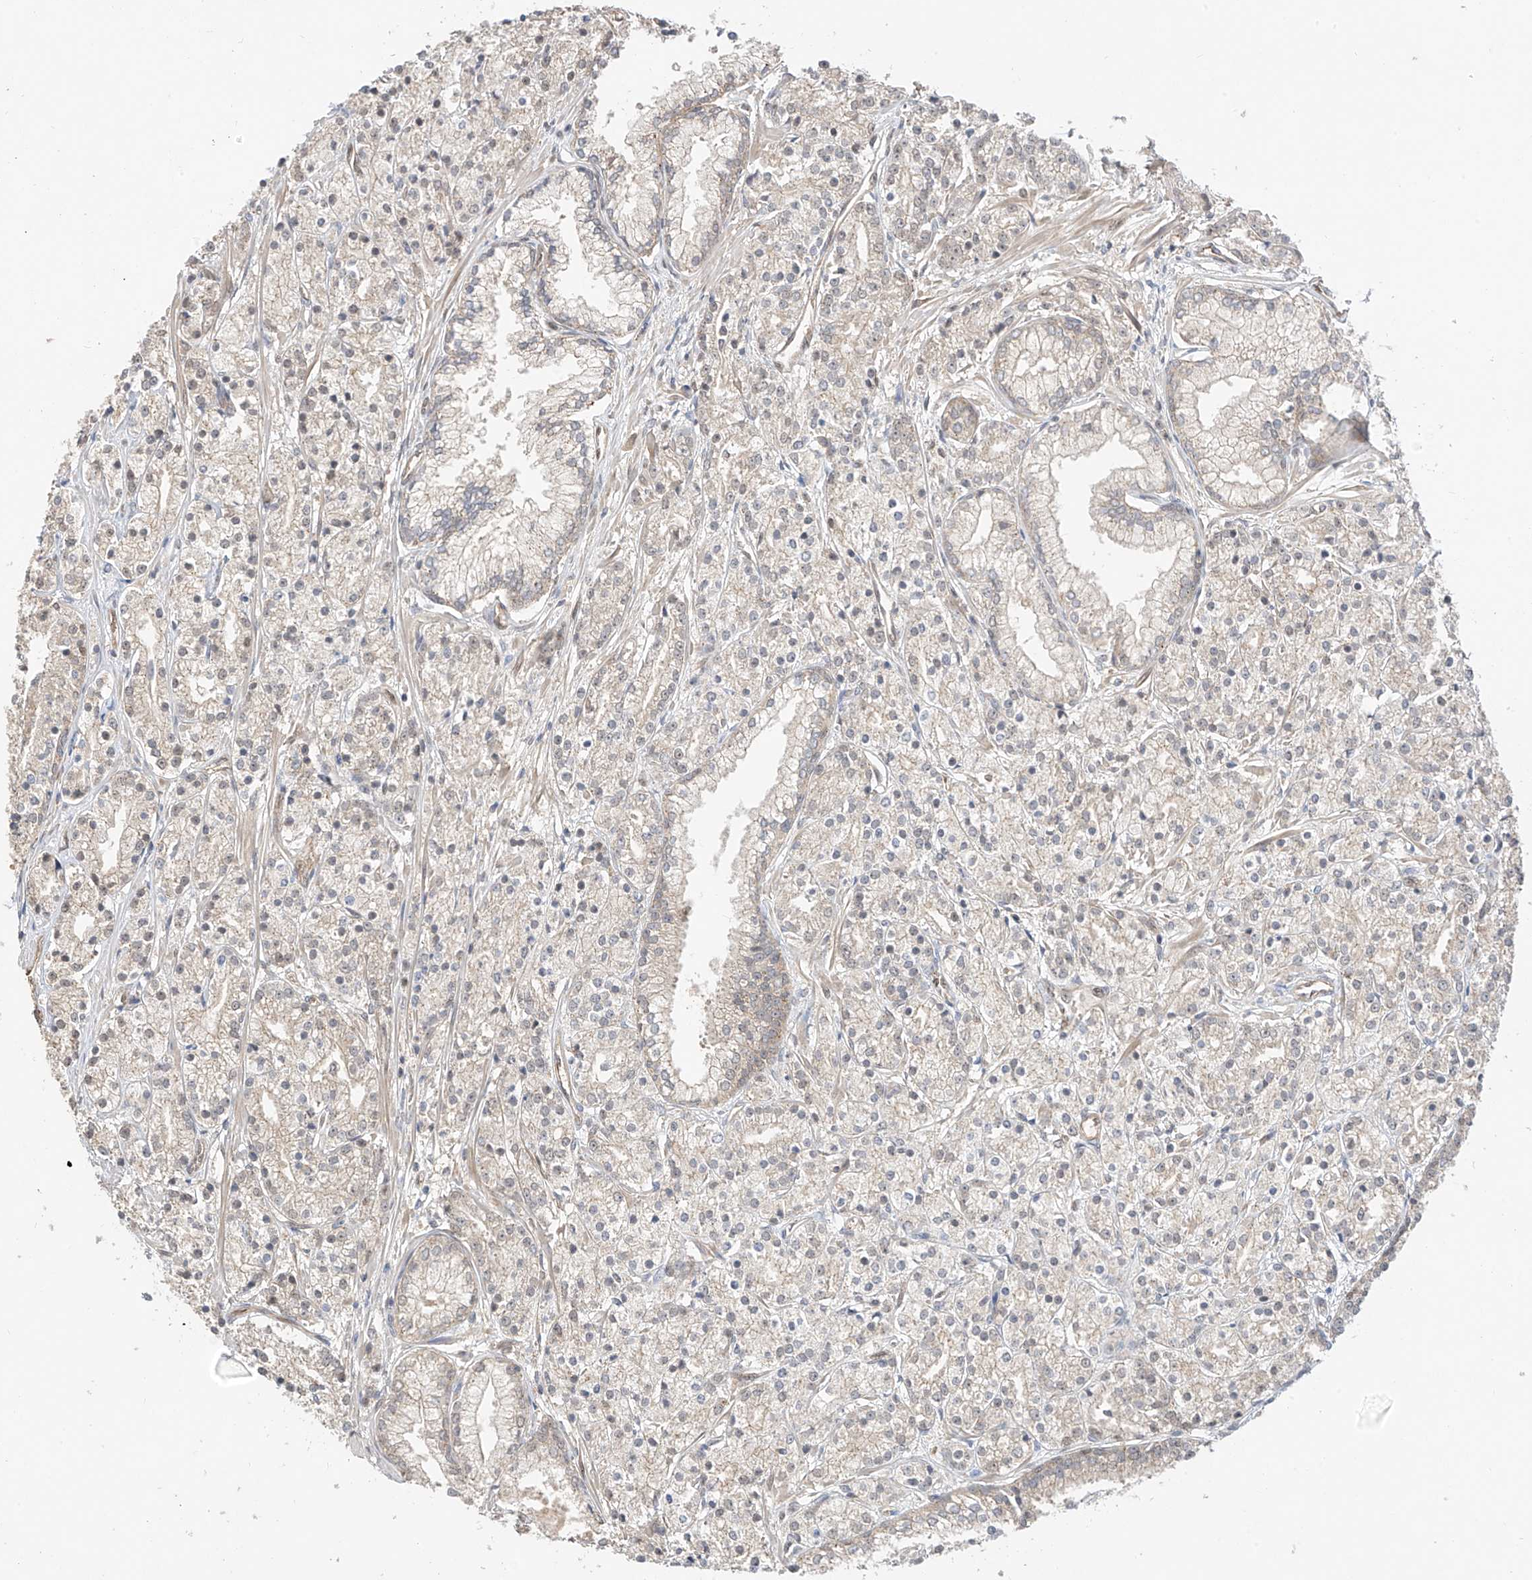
{"staining": {"intensity": "negative", "quantity": "none", "location": "none"}, "tissue": "prostate cancer", "cell_type": "Tumor cells", "image_type": "cancer", "snomed": [{"axis": "morphology", "description": "Adenocarcinoma, High grade"}, {"axis": "topography", "description": "Prostate"}], "caption": "High magnification brightfield microscopy of prostate cancer (high-grade adenocarcinoma) stained with DAB (brown) and counterstained with hematoxylin (blue): tumor cells show no significant positivity.", "gene": "MRTFA", "patient": {"sex": "male", "age": 69}}